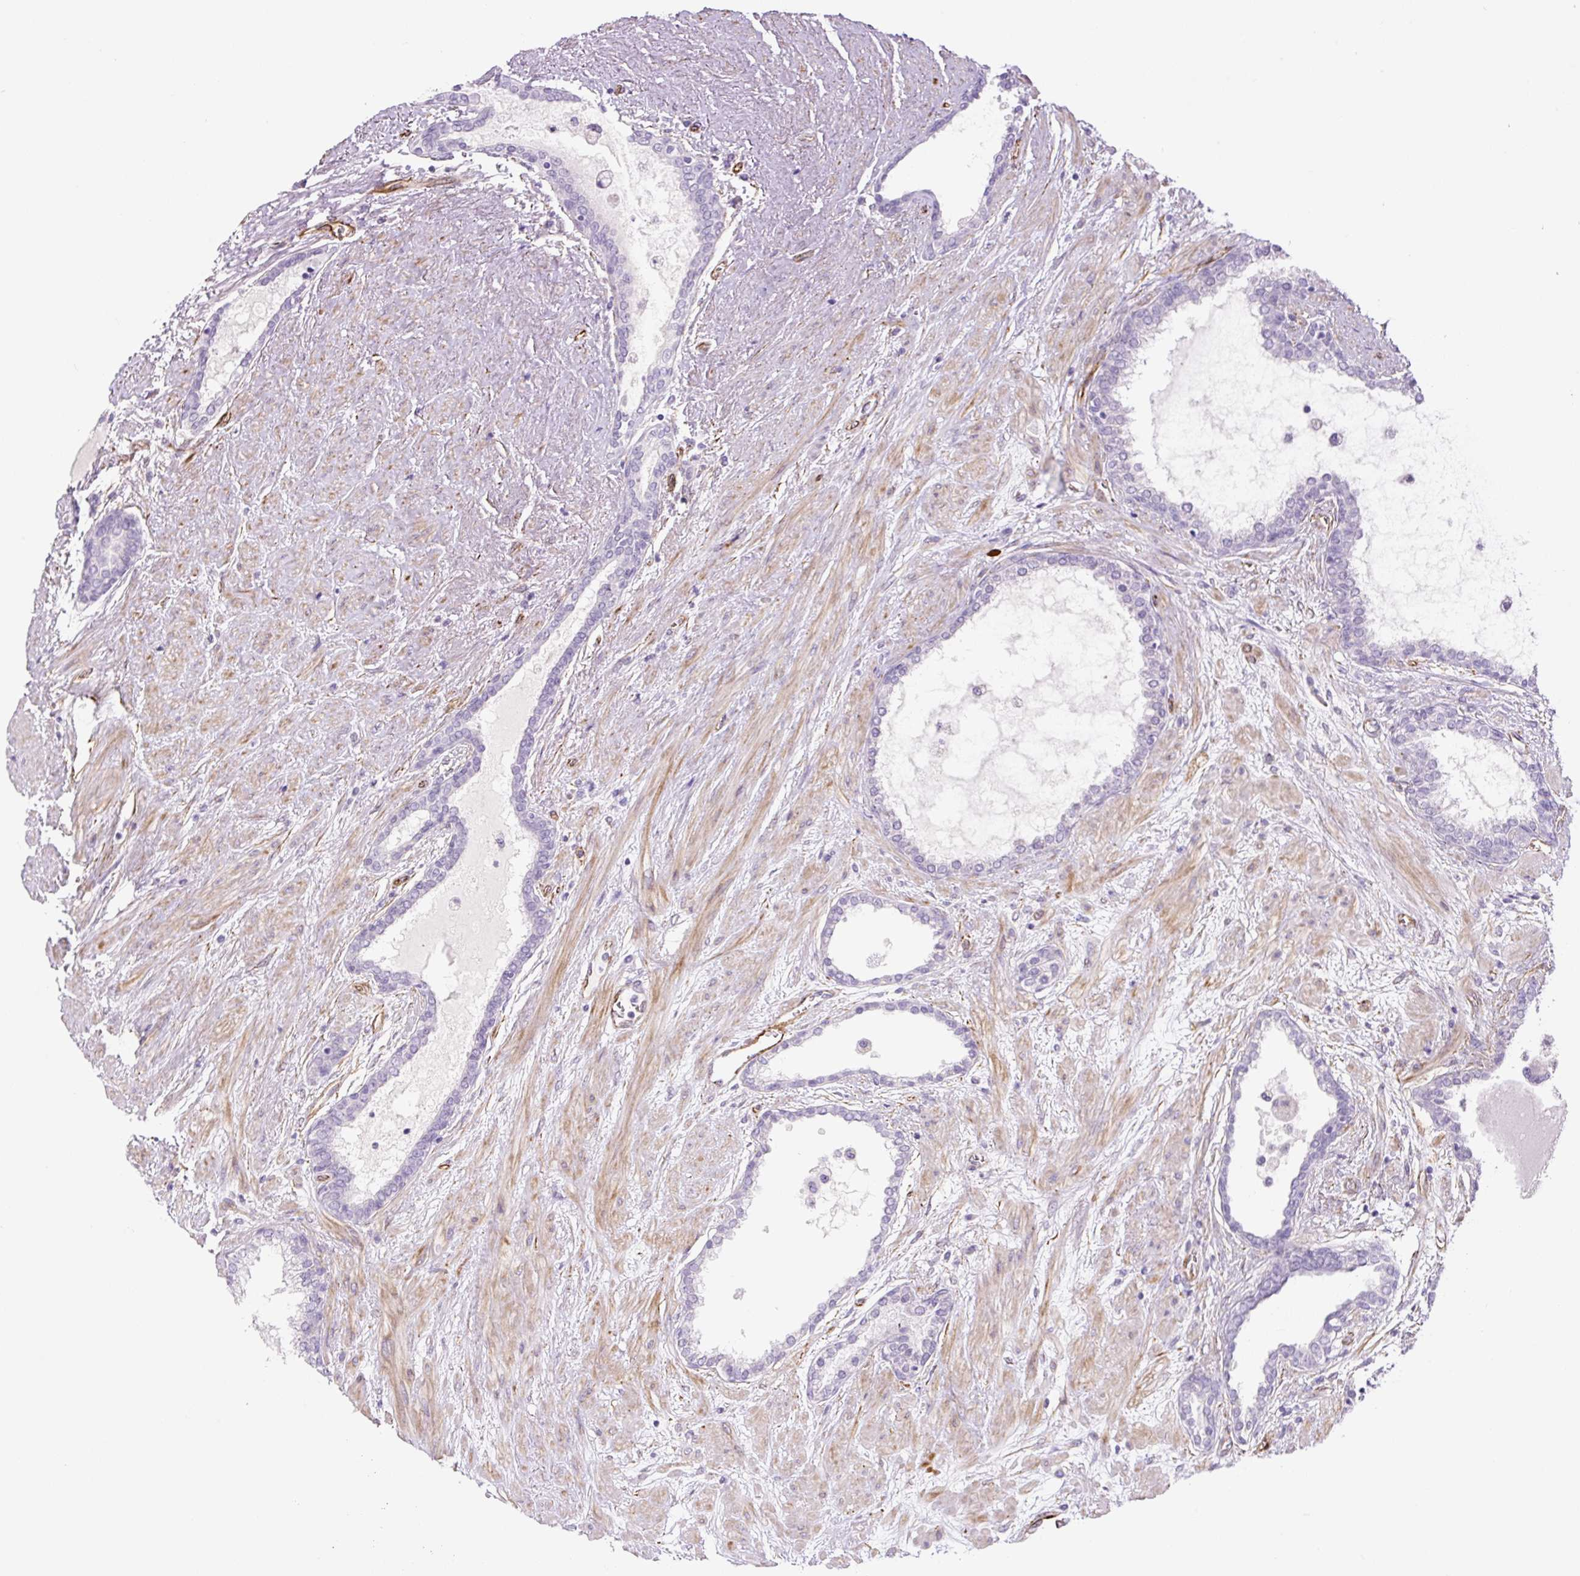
{"staining": {"intensity": "negative", "quantity": "none", "location": "none"}, "tissue": "prostate cancer", "cell_type": "Tumor cells", "image_type": "cancer", "snomed": [{"axis": "morphology", "description": "Adenocarcinoma, High grade"}, {"axis": "topography", "description": "Prostate"}], "caption": "High power microscopy image of an IHC micrograph of prostate cancer, revealing no significant expression in tumor cells.", "gene": "NES", "patient": {"sex": "male", "age": 72}}